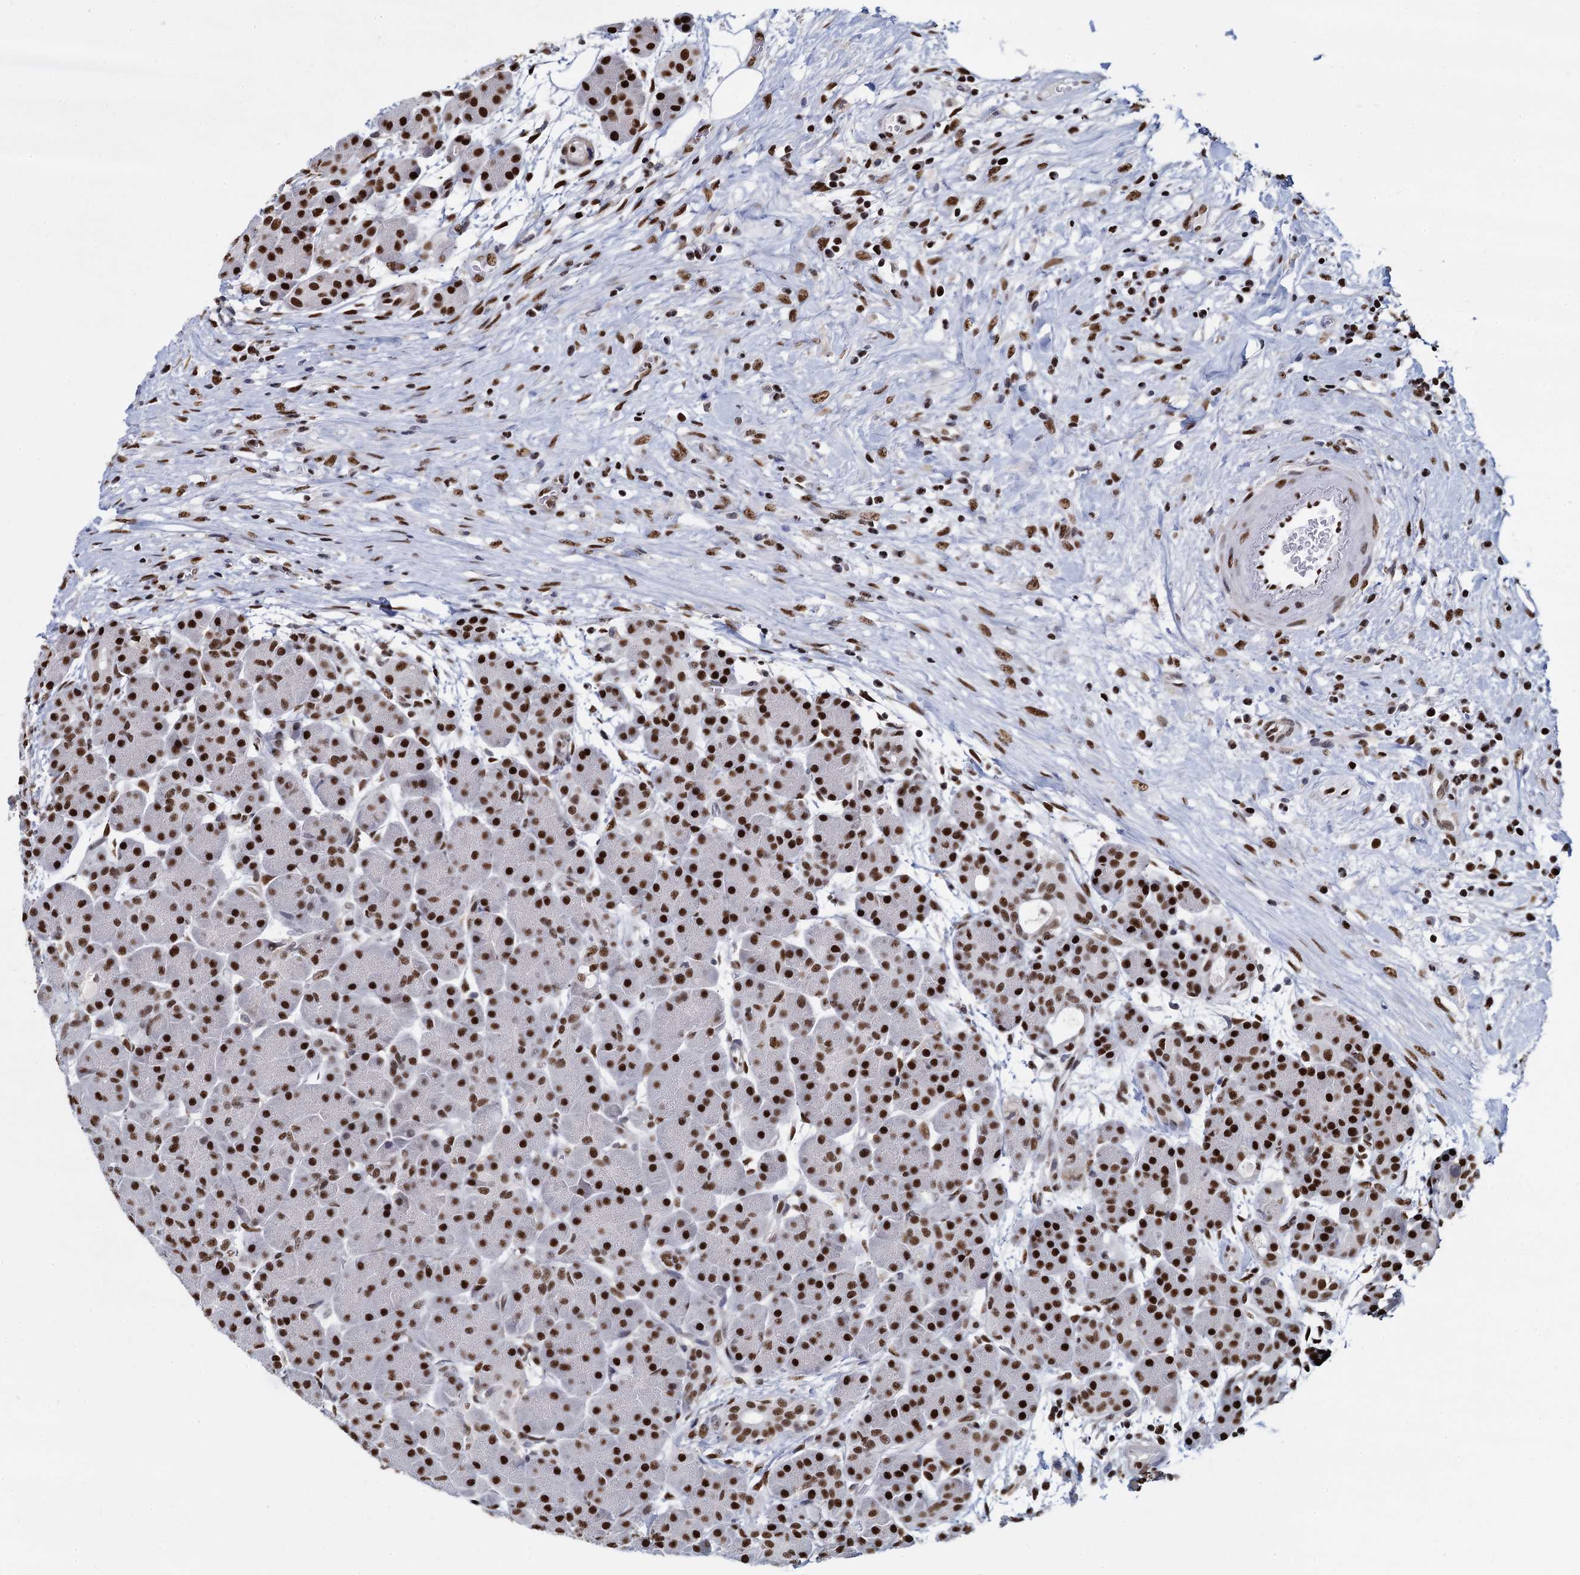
{"staining": {"intensity": "strong", "quantity": ">75%", "location": "nuclear"}, "tissue": "pancreas", "cell_type": "Exocrine glandular cells", "image_type": "normal", "snomed": [{"axis": "morphology", "description": "Normal tissue, NOS"}, {"axis": "topography", "description": "Pancreas"}], "caption": "Exocrine glandular cells display high levels of strong nuclear expression in about >75% of cells in unremarkable human pancreas.", "gene": "DCPS", "patient": {"sex": "male", "age": 63}}